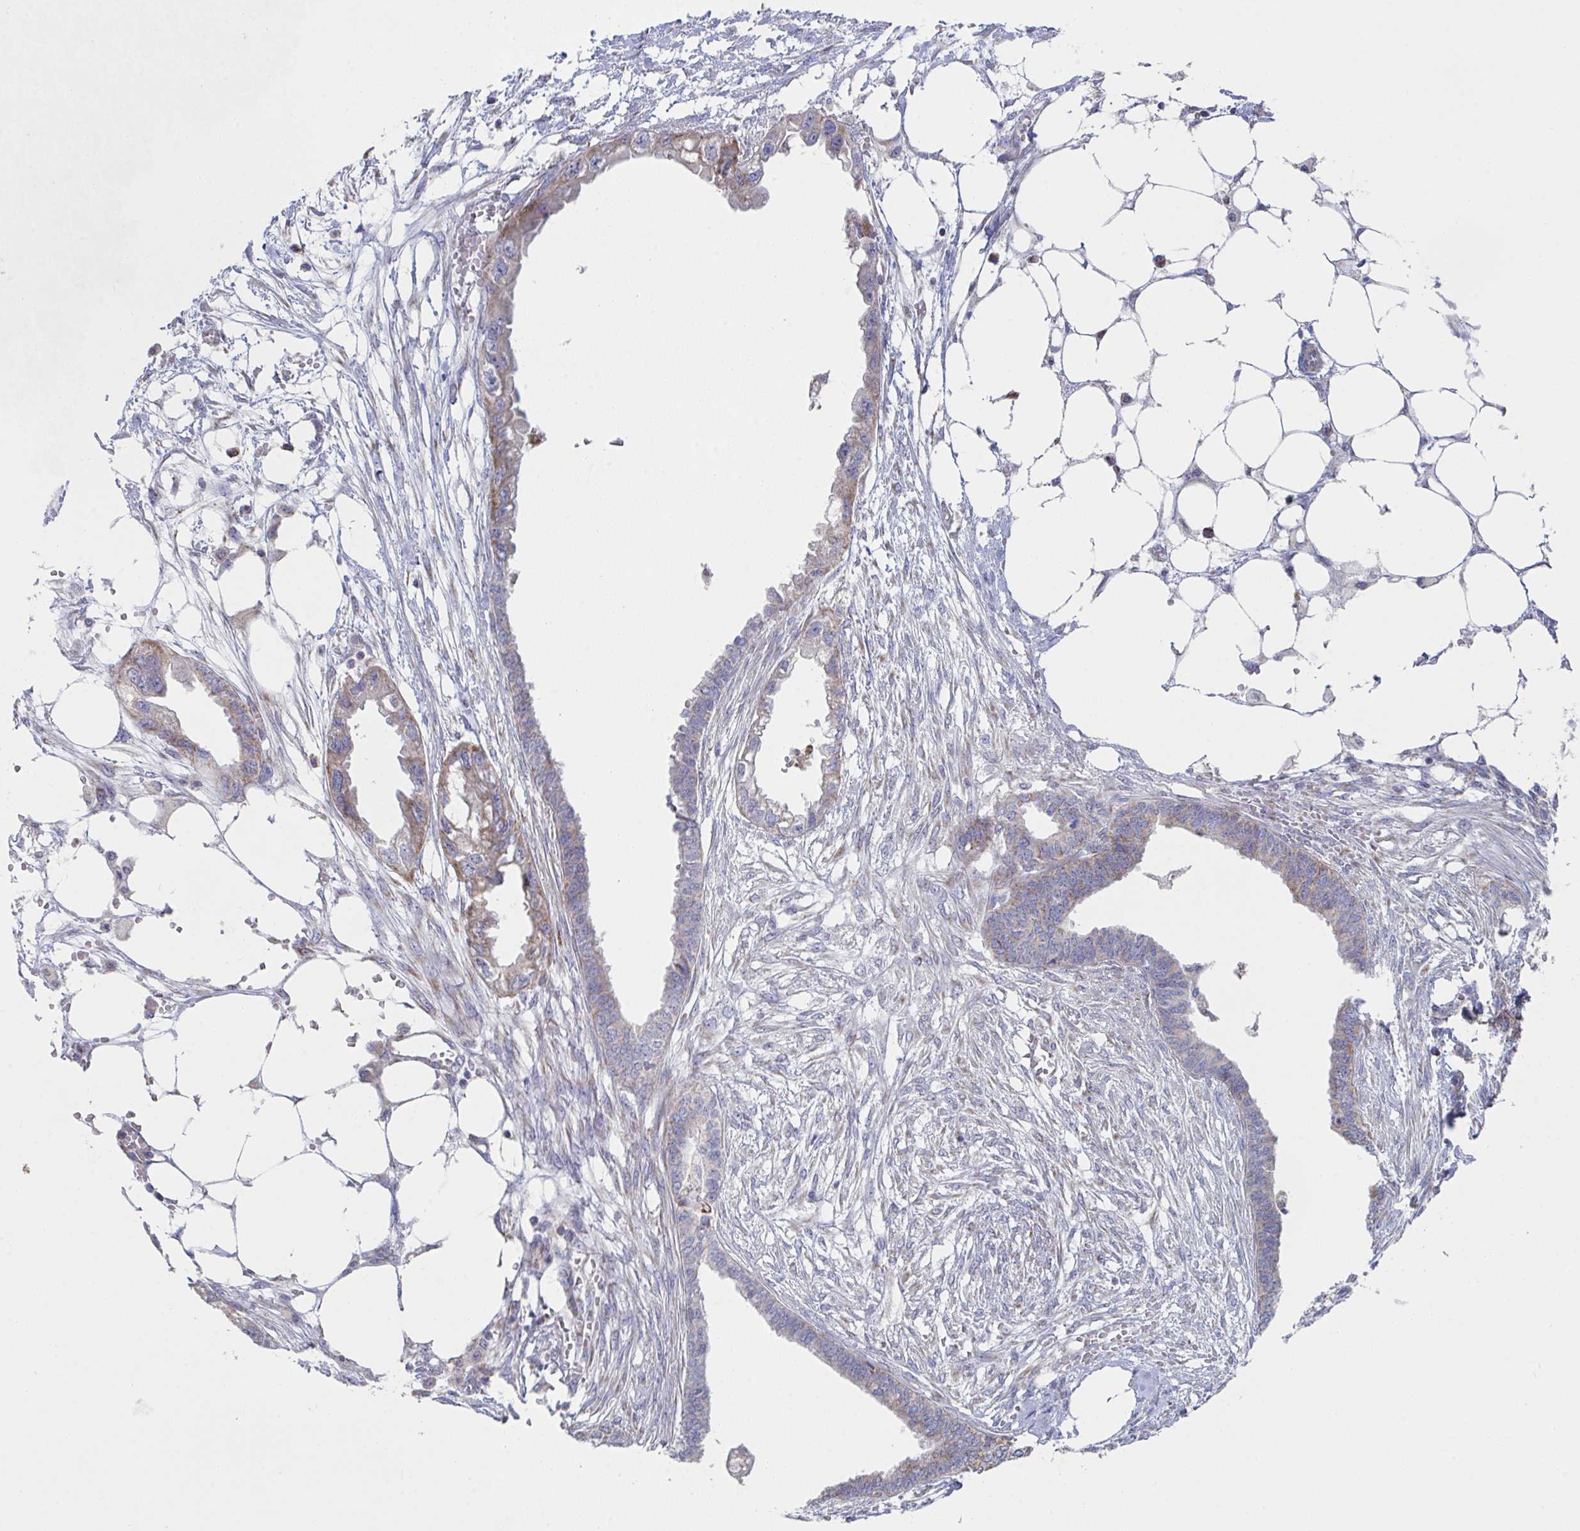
{"staining": {"intensity": "weak", "quantity": "25%-75%", "location": "cytoplasmic/membranous"}, "tissue": "endometrial cancer", "cell_type": "Tumor cells", "image_type": "cancer", "snomed": [{"axis": "morphology", "description": "Adenocarcinoma, NOS"}, {"axis": "morphology", "description": "Adenocarcinoma, metastatic, NOS"}, {"axis": "topography", "description": "Adipose tissue"}, {"axis": "topography", "description": "Endometrium"}], "caption": "The immunohistochemical stain highlights weak cytoplasmic/membranous staining in tumor cells of endometrial cancer (metastatic adenocarcinoma) tissue.", "gene": "NDUFA7", "patient": {"sex": "female", "age": 67}}